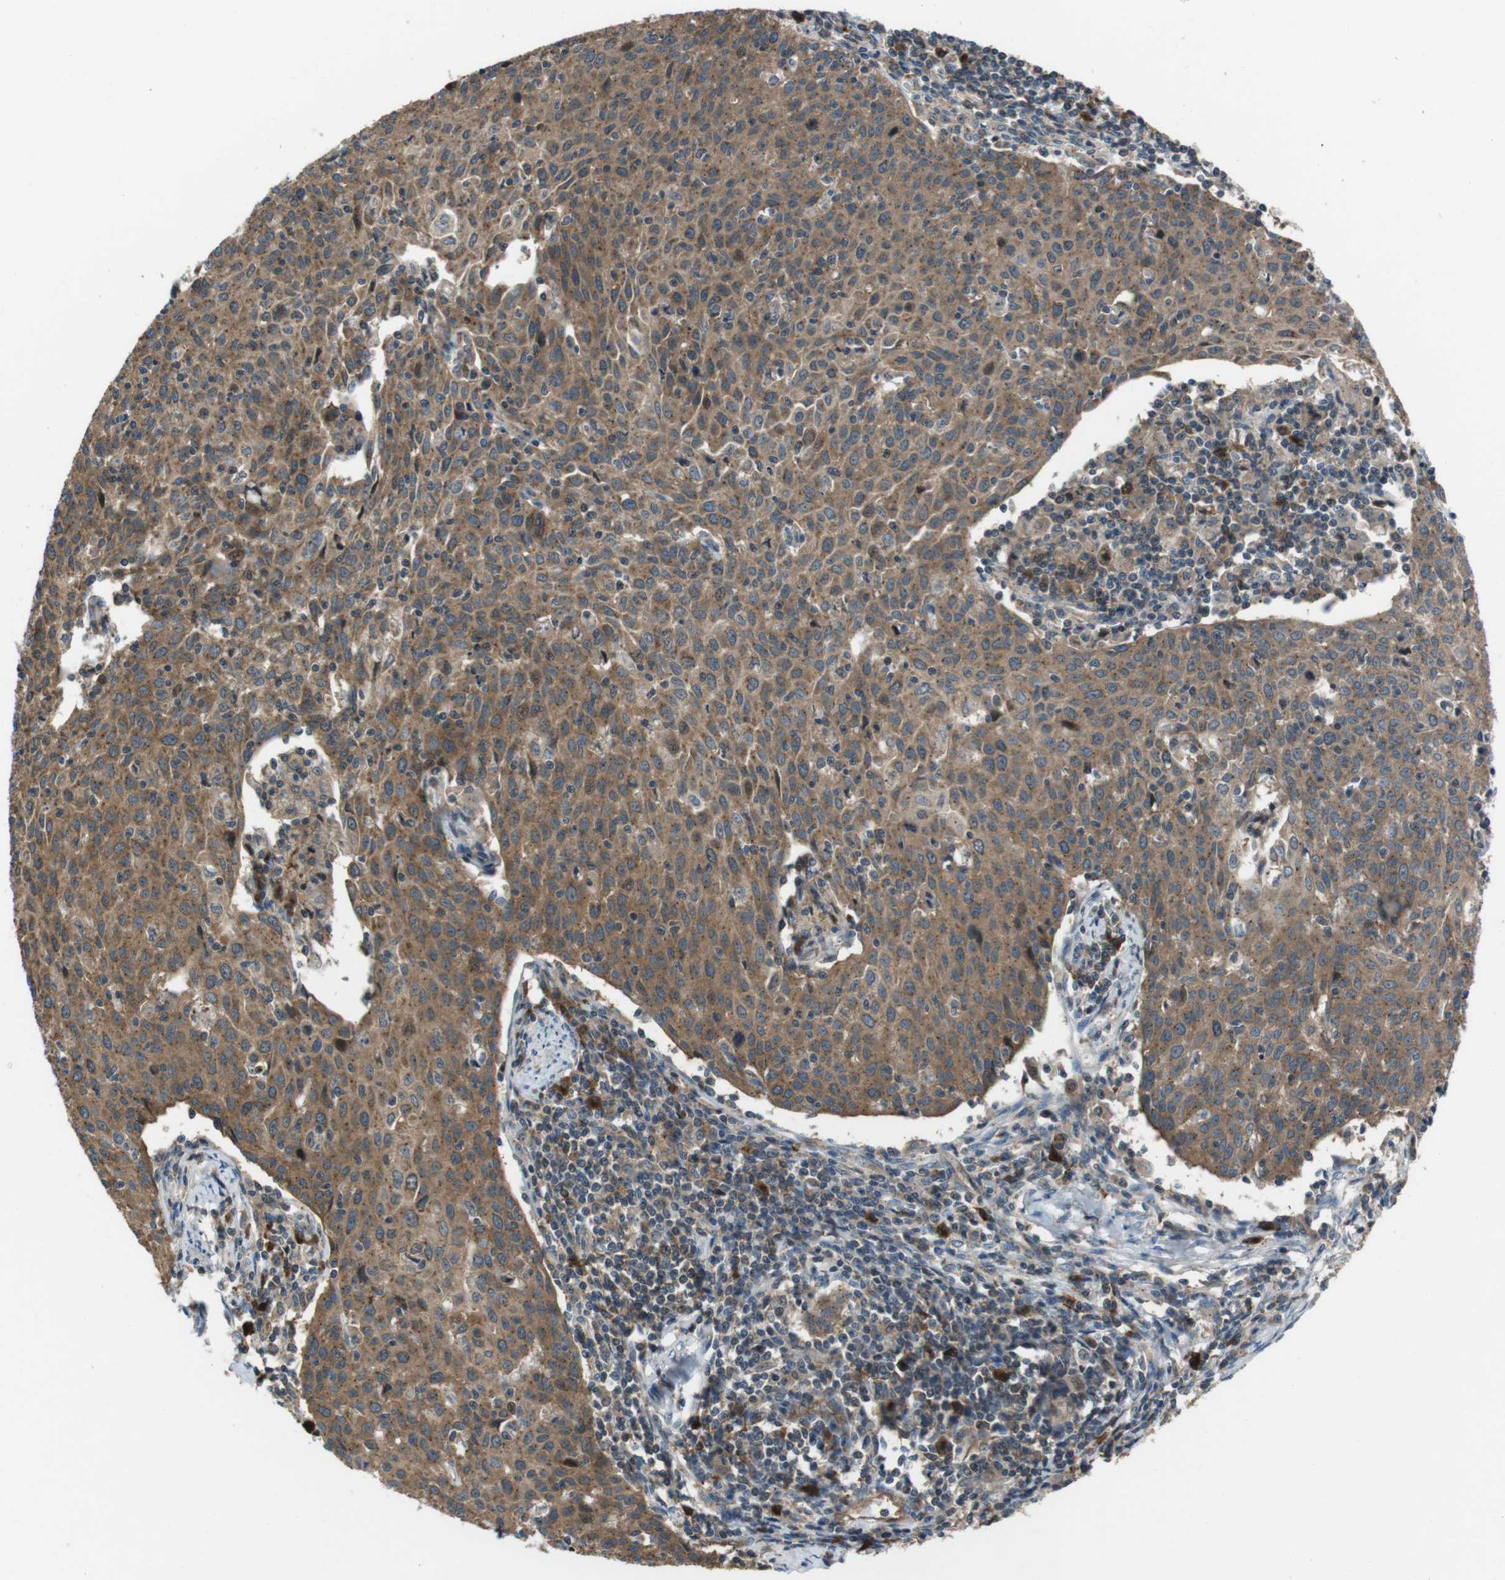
{"staining": {"intensity": "moderate", "quantity": ">75%", "location": "cytoplasmic/membranous"}, "tissue": "cervical cancer", "cell_type": "Tumor cells", "image_type": "cancer", "snomed": [{"axis": "morphology", "description": "Squamous cell carcinoma, NOS"}, {"axis": "topography", "description": "Cervix"}], "caption": "This histopathology image reveals IHC staining of squamous cell carcinoma (cervical), with medium moderate cytoplasmic/membranous expression in approximately >75% of tumor cells.", "gene": "SLC22A23", "patient": {"sex": "female", "age": 38}}